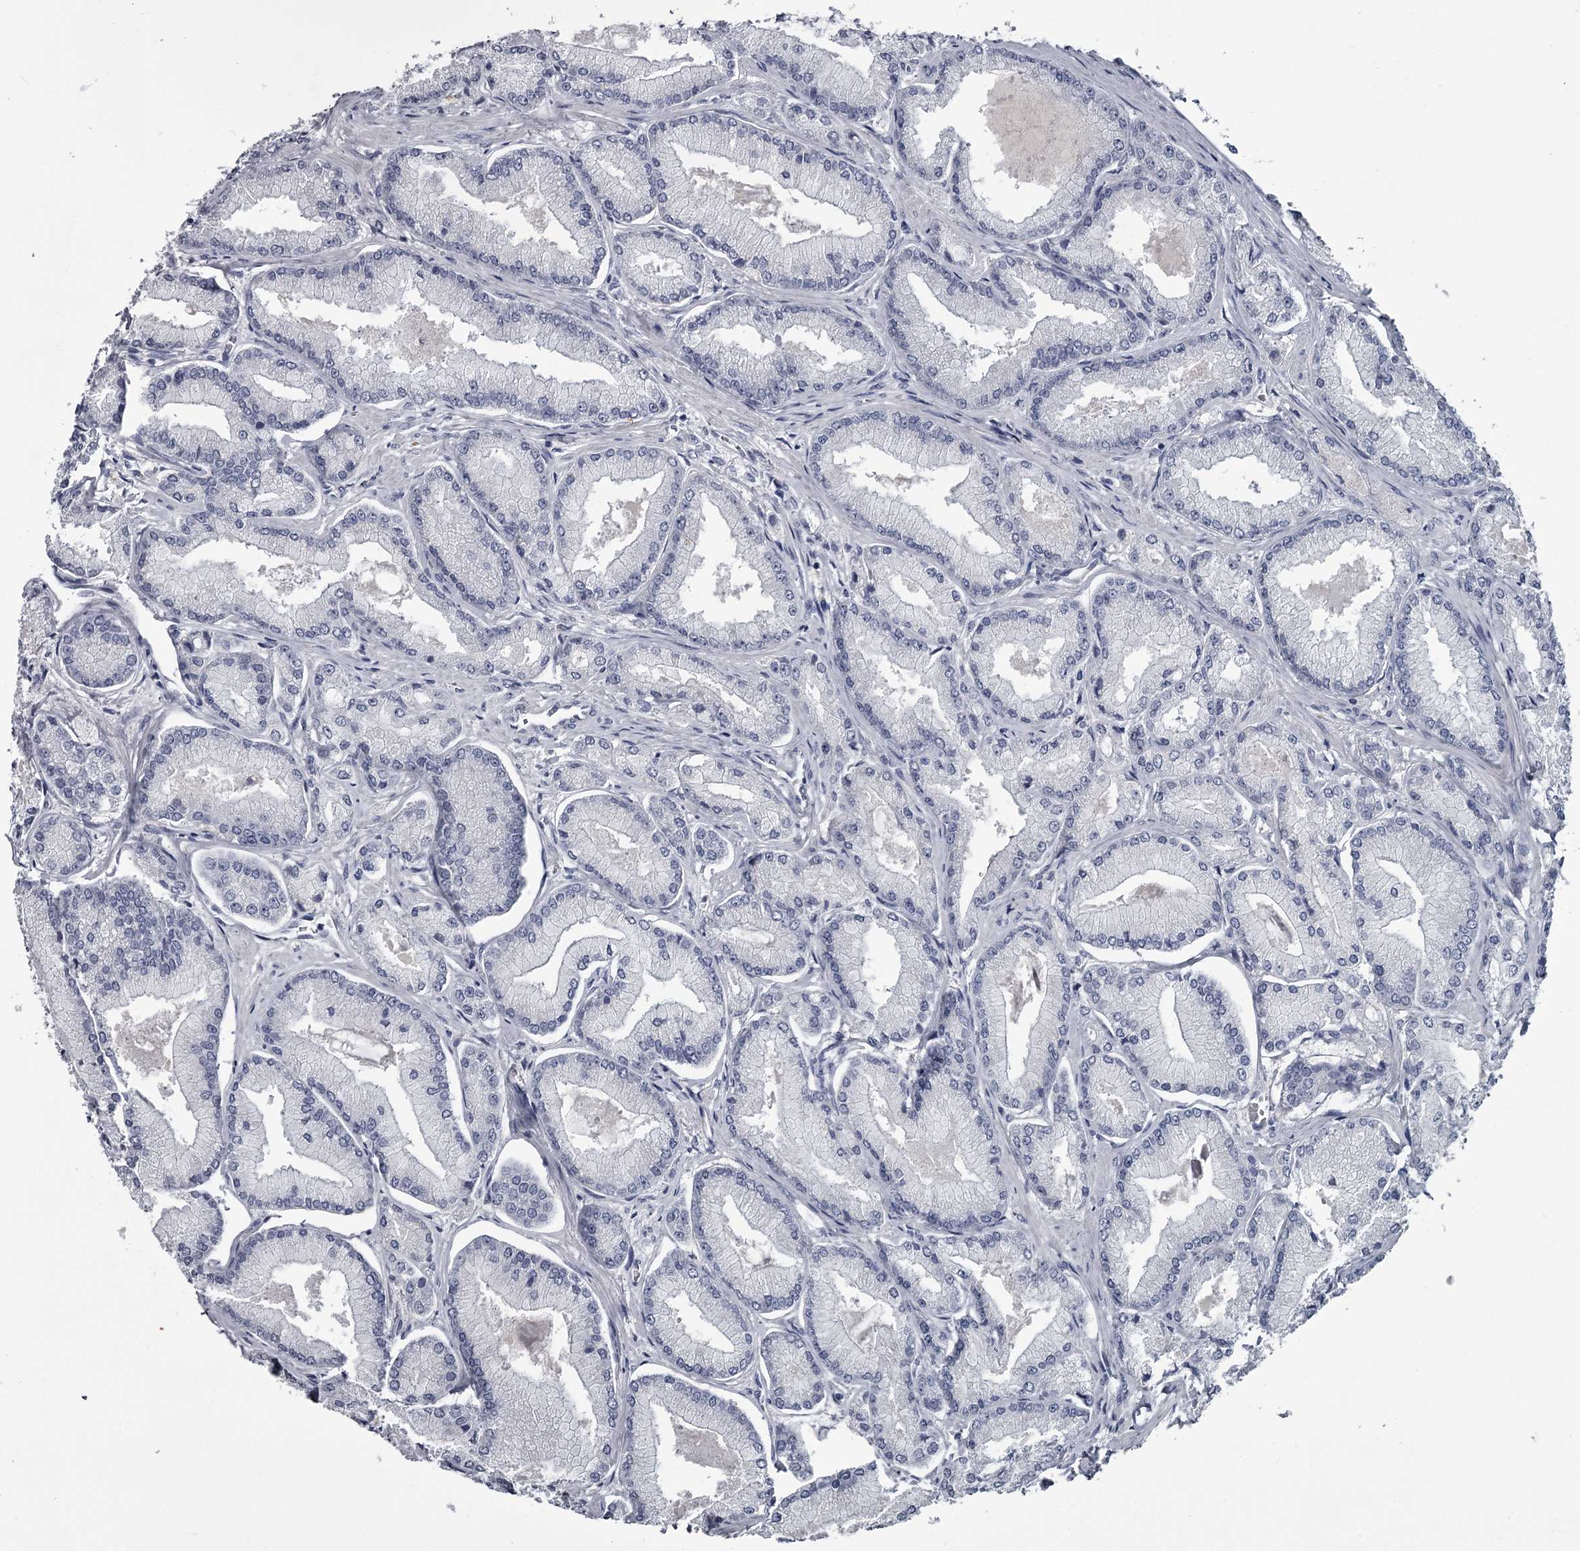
{"staining": {"intensity": "negative", "quantity": "none", "location": "none"}, "tissue": "prostate cancer", "cell_type": "Tumor cells", "image_type": "cancer", "snomed": [{"axis": "morphology", "description": "Adenocarcinoma, Low grade"}, {"axis": "topography", "description": "Prostate"}], "caption": "The image demonstrates no significant expression in tumor cells of prostate cancer.", "gene": "DAO", "patient": {"sex": "male", "age": 74}}